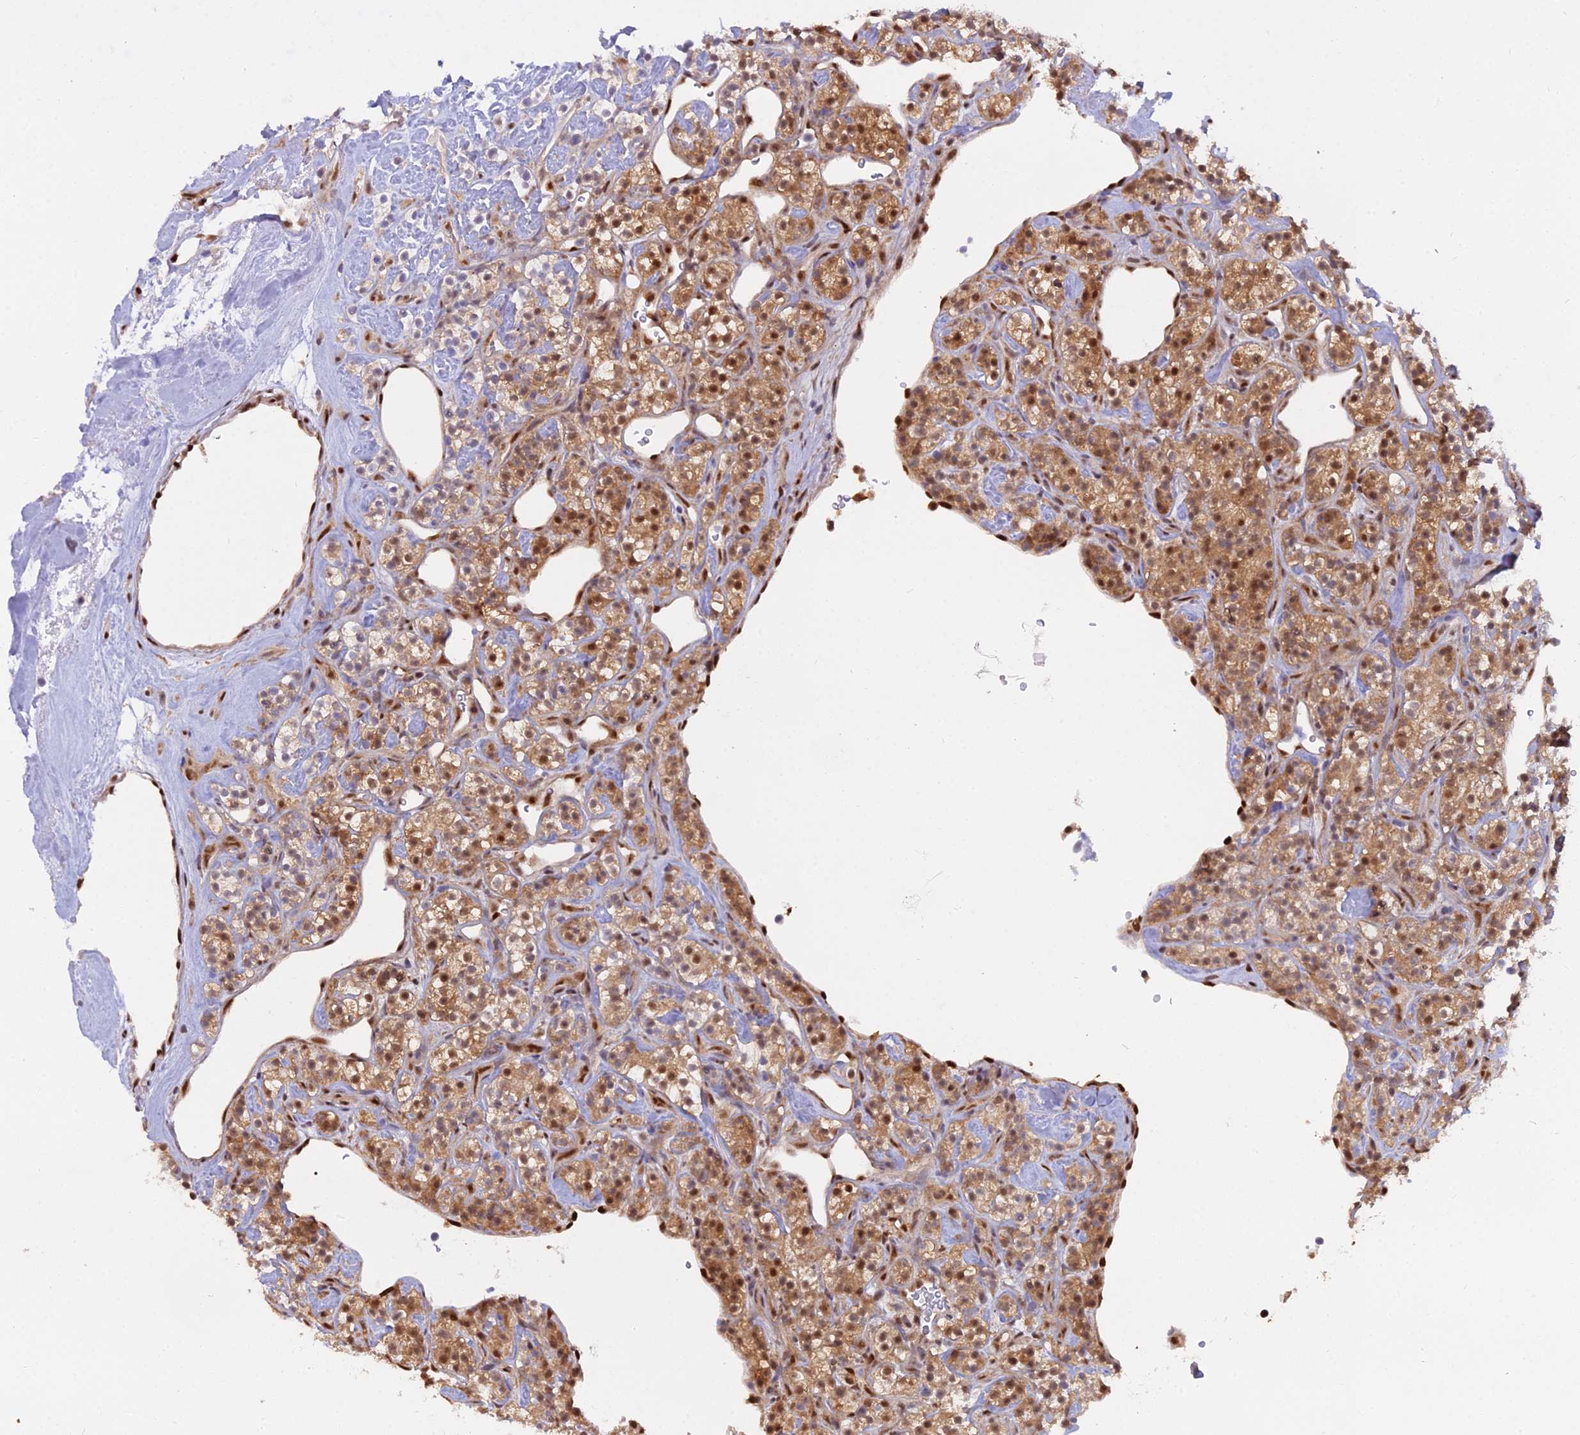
{"staining": {"intensity": "moderate", "quantity": ">75%", "location": "cytoplasmic/membranous,nuclear"}, "tissue": "renal cancer", "cell_type": "Tumor cells", "image_type": "cancer", "snomed": [{"axis": "morphology", "description": "Adenocarcinoma, NOS"}, {"axis": "topography", "description": "Kidney"}], "caption": "High-magnification brightfield microscopy of renal cancer stained with DAB (3,3'-diaminobenzidine) (brown) and counterstained with hematoxylin (blue). tumor cells exhibit moderate cytoplasmic/membranous and nuclear staining is appreciated in approximately>75% of cells.", "gene": "NPEPL1", "patient": {"sex": "male", "age": 77}}